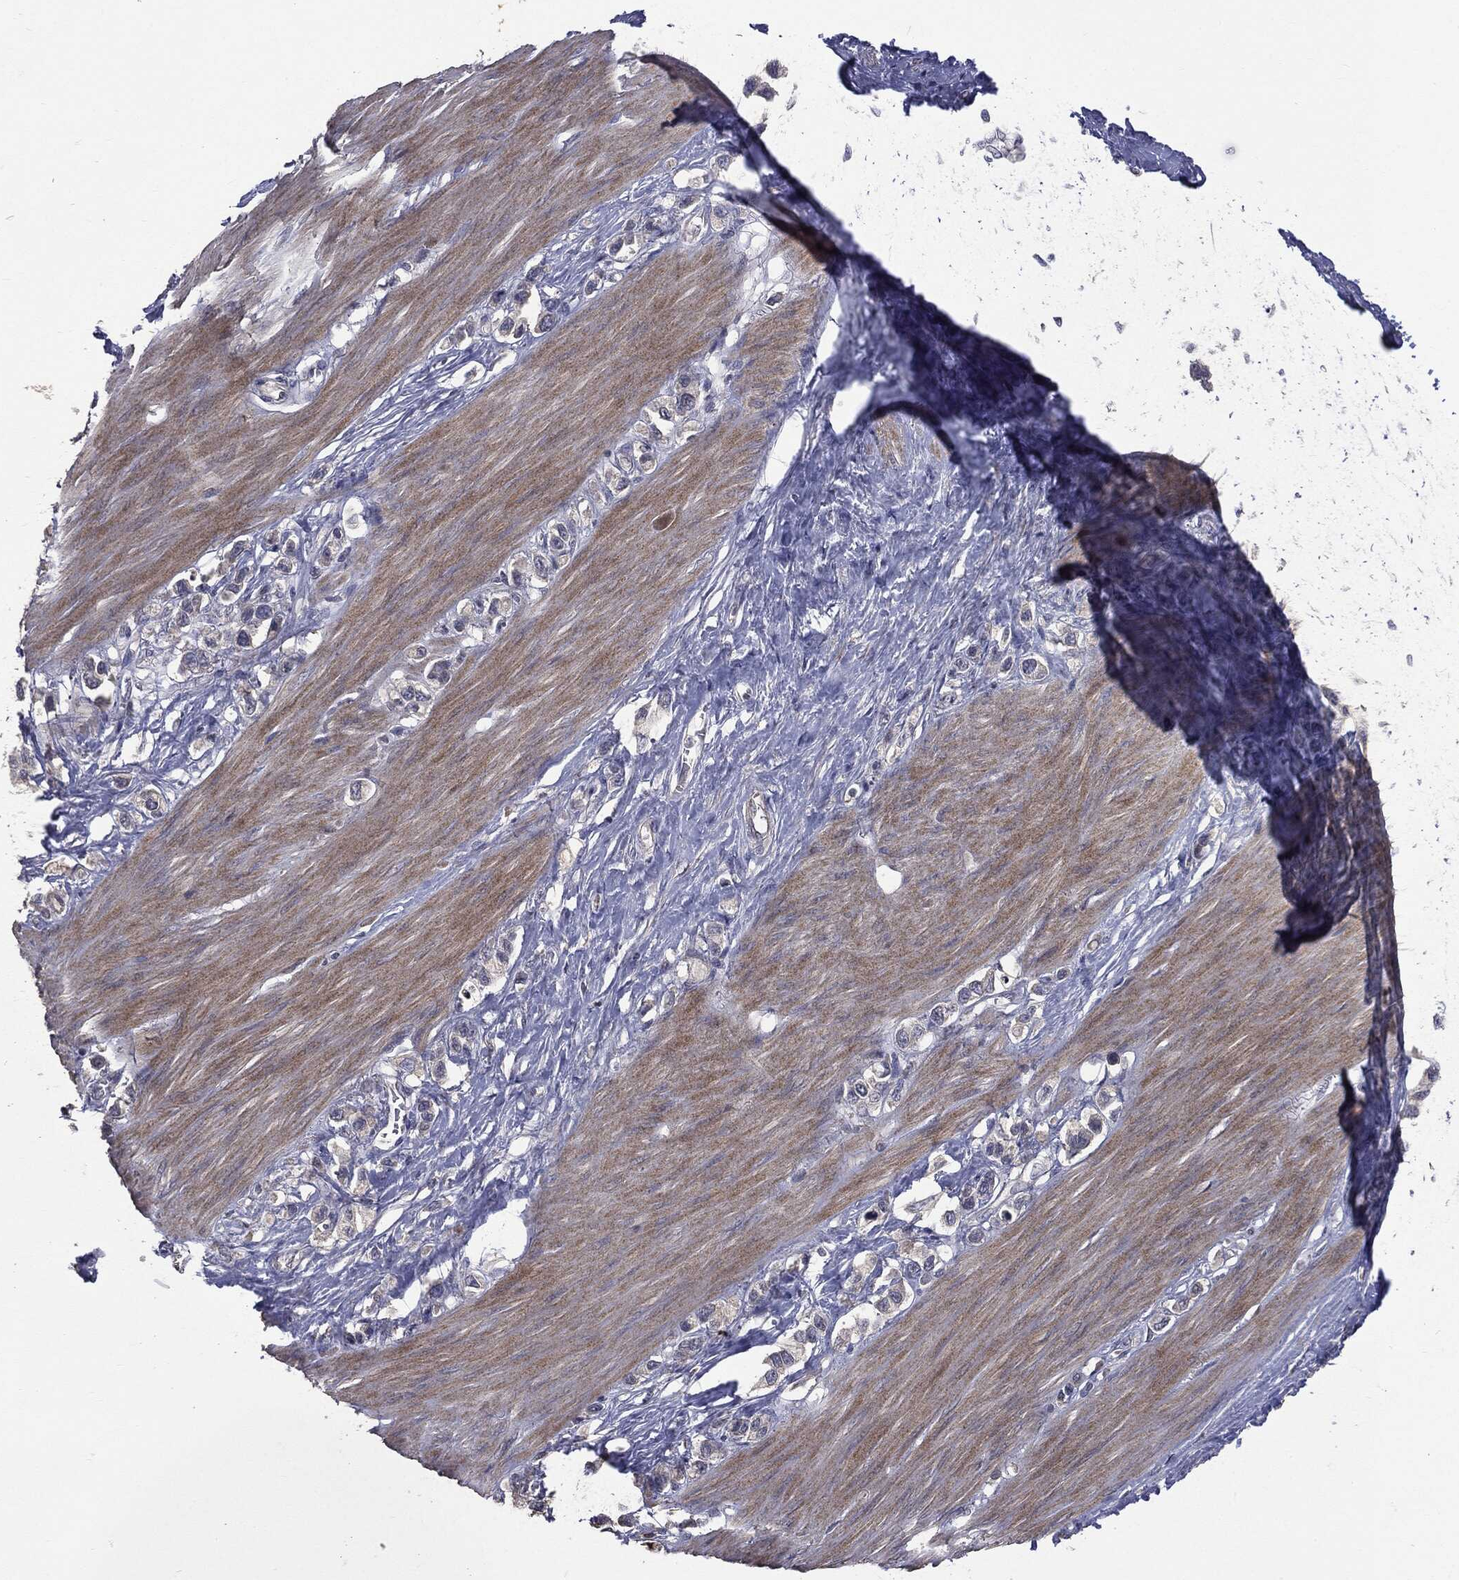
{"staining": {"intensity": "negative", "quantity": "none", "location": "none"}, "tissue": "stomach cancer", "cell_type": "Tumor cells", "image_type": "cancer", "snomed": [{"axis": "morphology", "description": "Normal tissue, NOS"}, {"axis": "morphology", "description": "Adenocarcinoma, NOS"}, {"axis": "morphology", "description": "Adenocarcinoma, High grade"}, {"axis": "topography", "description": "Stomach, upper"}, {"axis": "topography", "description": "Stomach"}], "caption": "There is no significant expression in tumor cells of adenocarcinoma (high-grade) (stomach). (DAB (3,3'-diaminobenzidine) immunohistochemistry with hematoxylin counter stain).", "gene": "MTOR", "patient": {"sex": "female", "age": 65}}